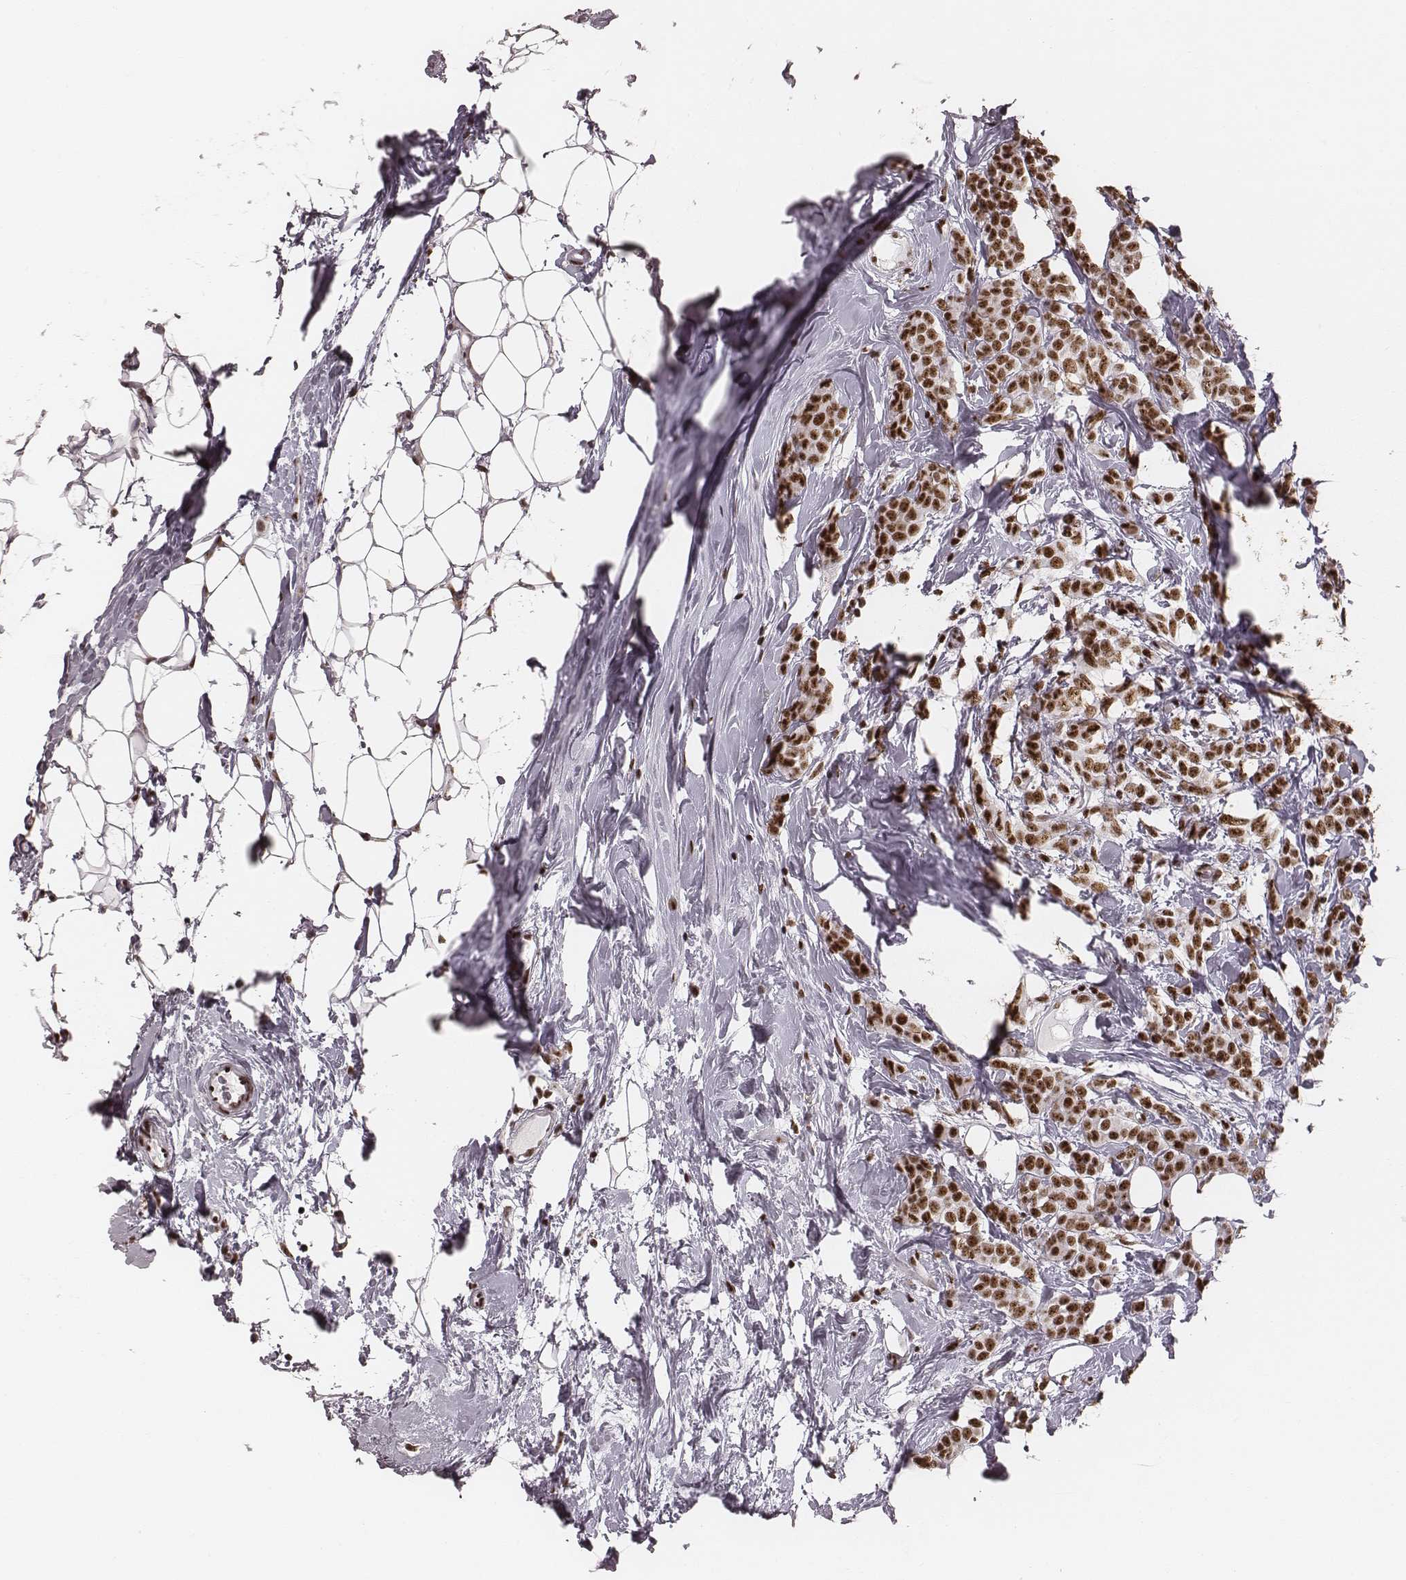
{"staining": {"intensity": "strong", "quantity": ">75%", "location": "nuclear"}, "tissue": "breast cancer", "cell_type": "Tumor cells", "image_type": "cancer", "snomed": [{"axis": "morphology", "description": "Lobular carcinoma"}, {"axis": "topography", "description": "Breast"}], "caption": "Immunohistochemical staining of breast cancer (lobular carcinoma) demonstrates high levels of strong nuclear protein expression in approximately >75% of tumor cells.", "gene": "LUC7L", "patient": {"sex": "female", "age": 49}}